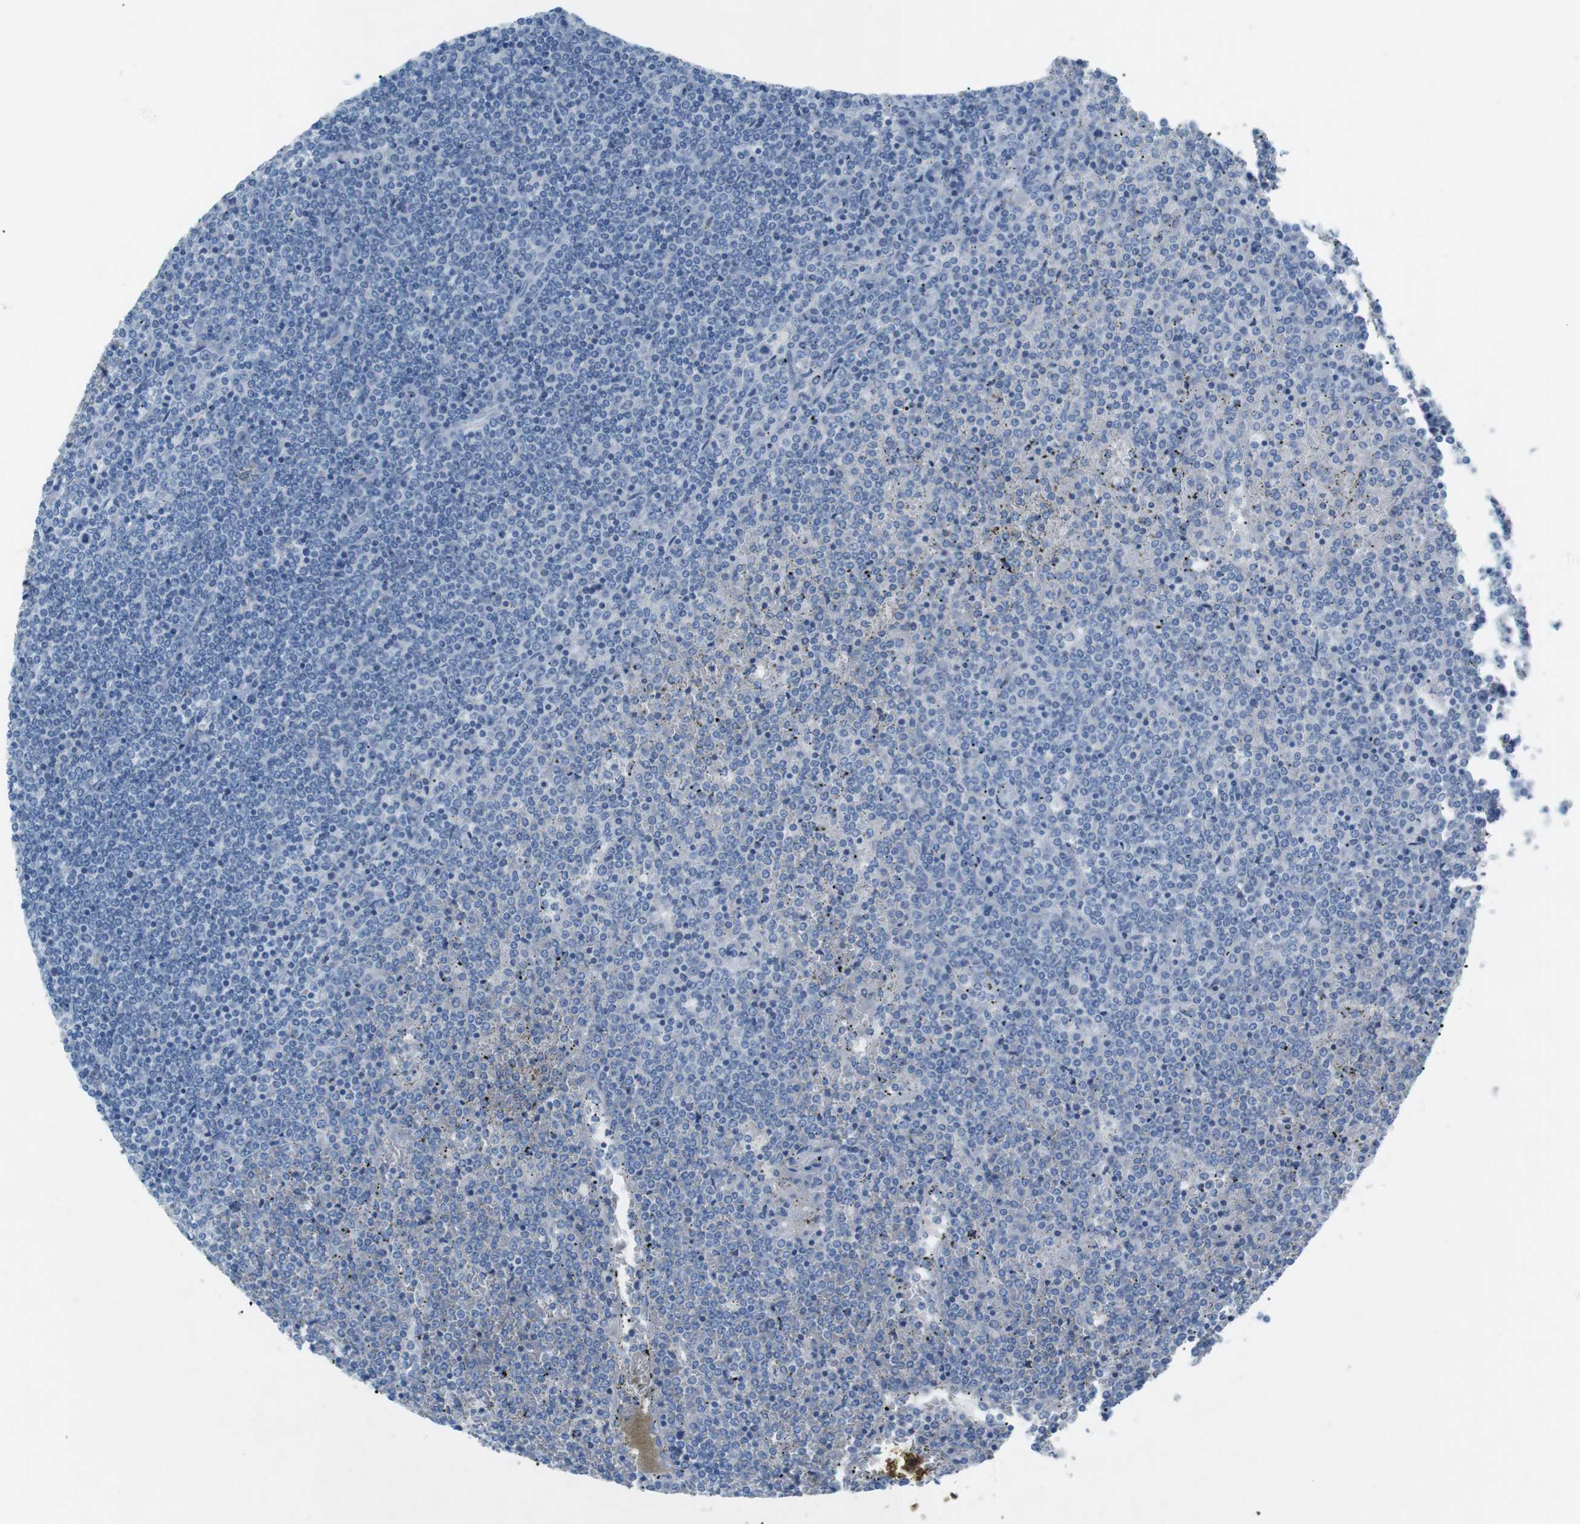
{"staining": {"intensity": "negative", "quantity": "none", "location": "none"}, "tissue": "lymphoma", "cell_type": "Tumor cells", "image_type": "cancer", "snomed": [{"axis": "morphology", "description": "Malignant lymphoma, non-Hodgkin's type, Low grade"}, {"axis": "topography", "description": "Spleen"}], "caption": "IHC image of malignant lymphoma, non-Hodgkin's type (low-grade) stained for a protein (brown), which exhibits no expression in tumor cells.", "gene": "SALL4", "patient": {"sex": "female", "age": 19}}